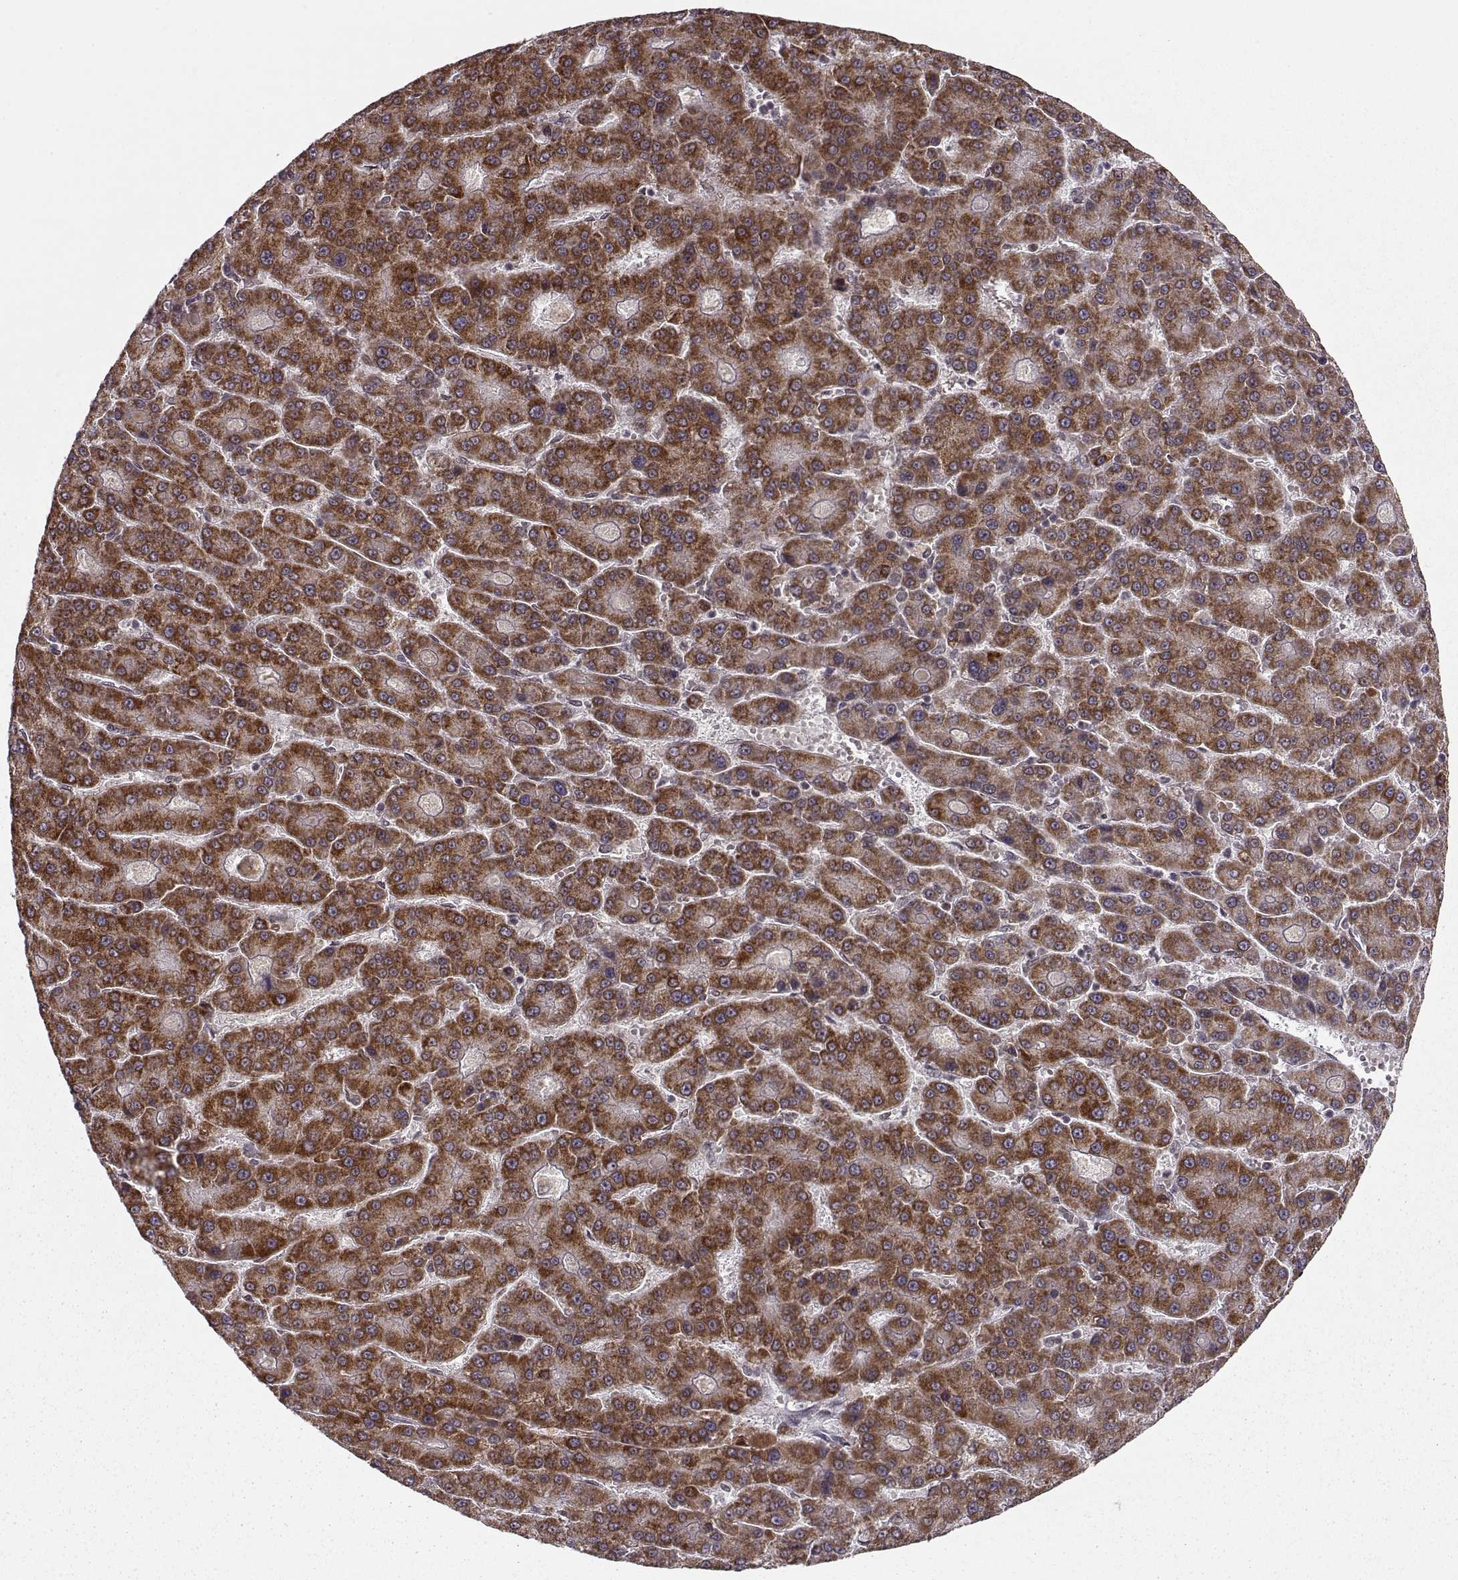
{"staining": {"intensity": "strong", "quantity": ">75%", "location": "cytoplasmic/membranous"}, "tissue": "liver cancer", "cell_type": "Tumor cells", "image_type": "cancer", "snomed": [{"axis": "morphology", "description": "Carcinoma, Hepatocellular, NOS"}, {"axis": "topography", "description": "Liver"}], "caption": "Immunohistochemistry of liver cancer (hepatocellular carcinoma) demonstrates high levels of strong cytoplasmic/membranous positivity in about >75% of tumor cells. Using DAB (brown) and hematoxylin (blue) stains, captured at high magnification using brightfield microscopy.", "gene": "RAI1", "patient": {"sex": "male", "age": 70}}